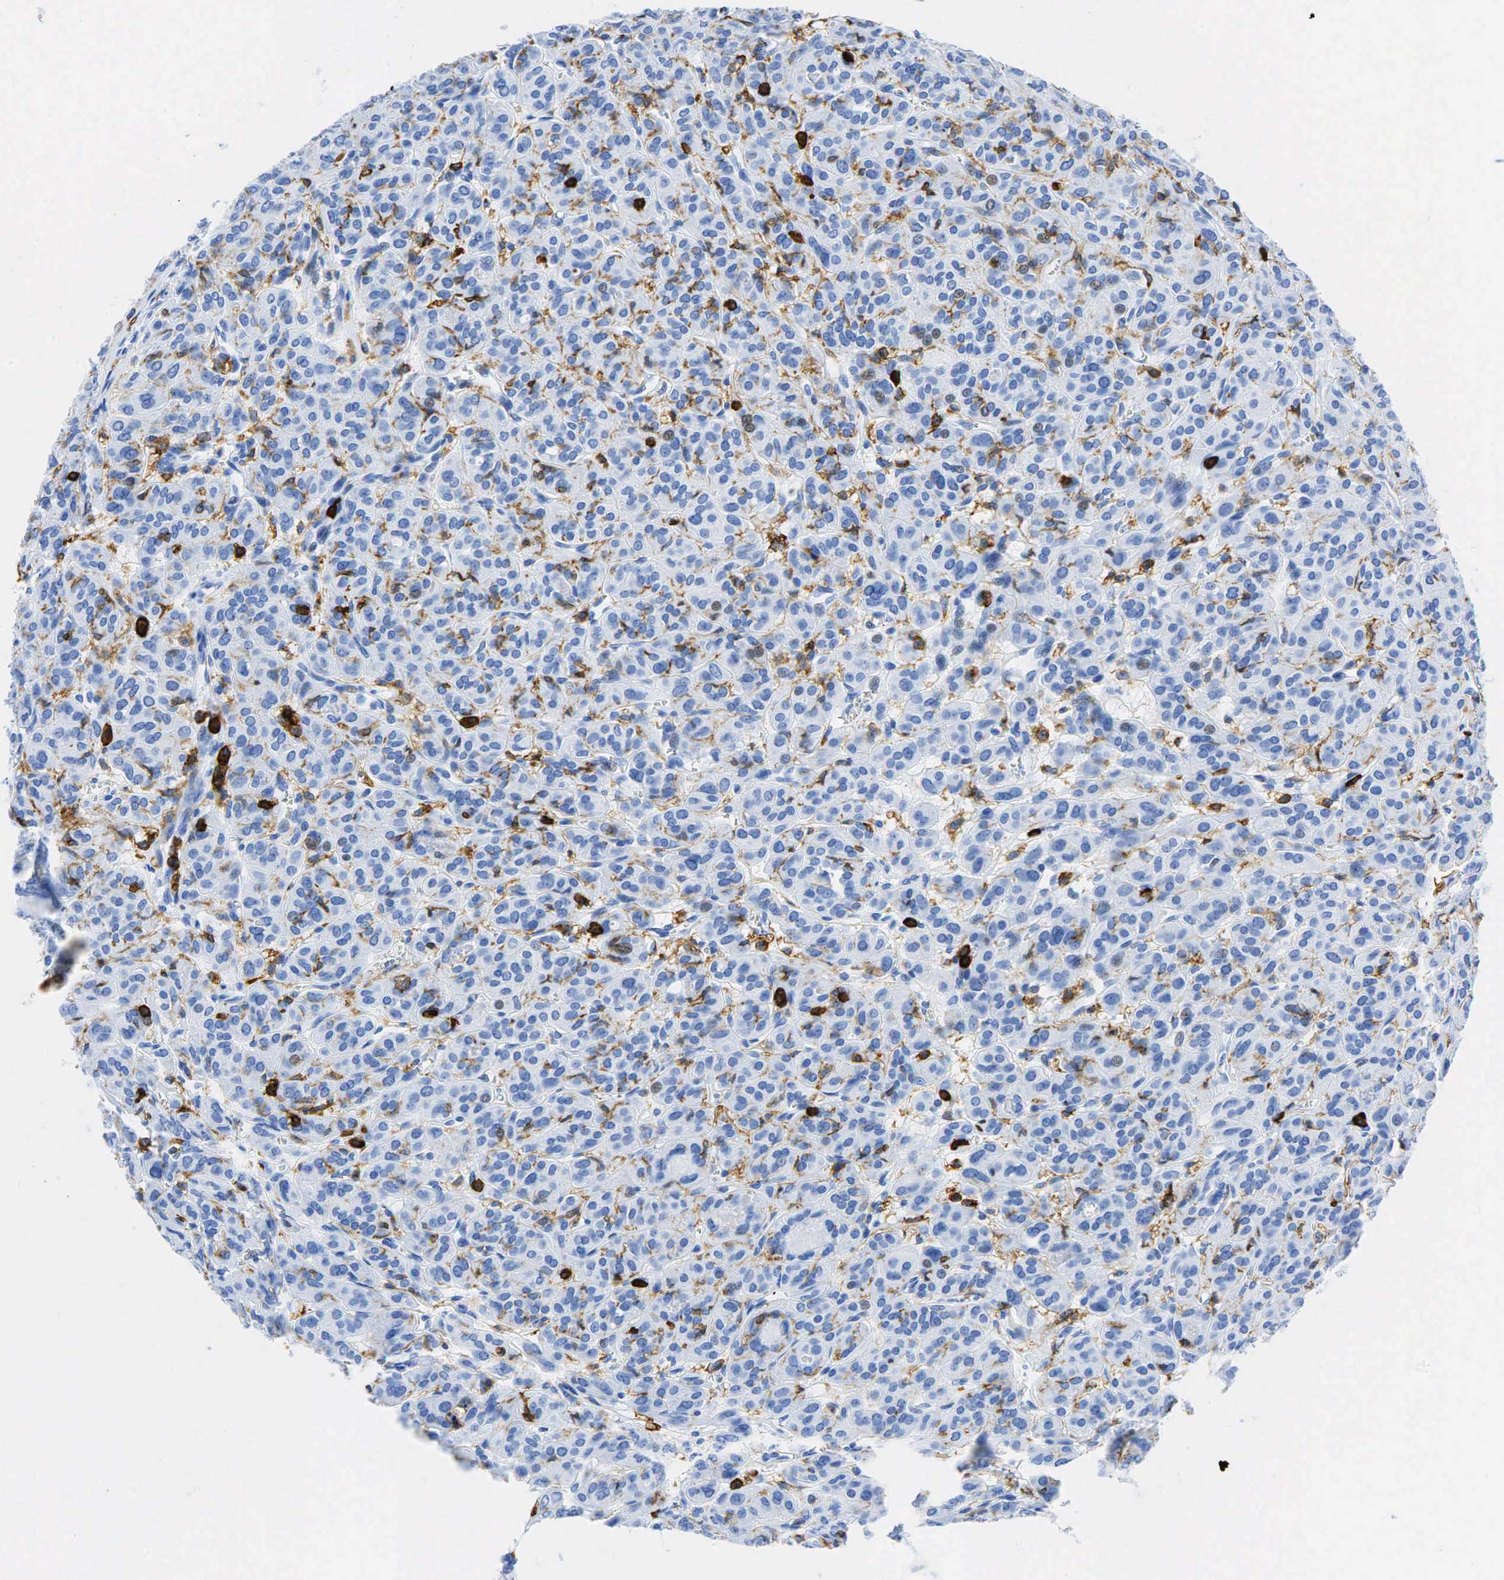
{"staining": {"intensity": "negative", "quantity": "none", "location": "none"}, "tissue": "thyroid cancer", "cell_type": "Tumor cells", "image_type": "cancer", "snomed": [{"axis": "morphology", "description": "Follicular adenoma carcinoma, NOS"}, {"axis": "topography", "description": "Thyroid gland"}], "caption": "IHC photomicrograph of neoplastic tissue: human thyroid follicular adenoma carcinoma stained with DAB (3,3'-diaminobenzidine) shows no significant protein positivity in tumor cells.", "gene": "PTPRC", "patient": {"sex": "female", "age": 71}}